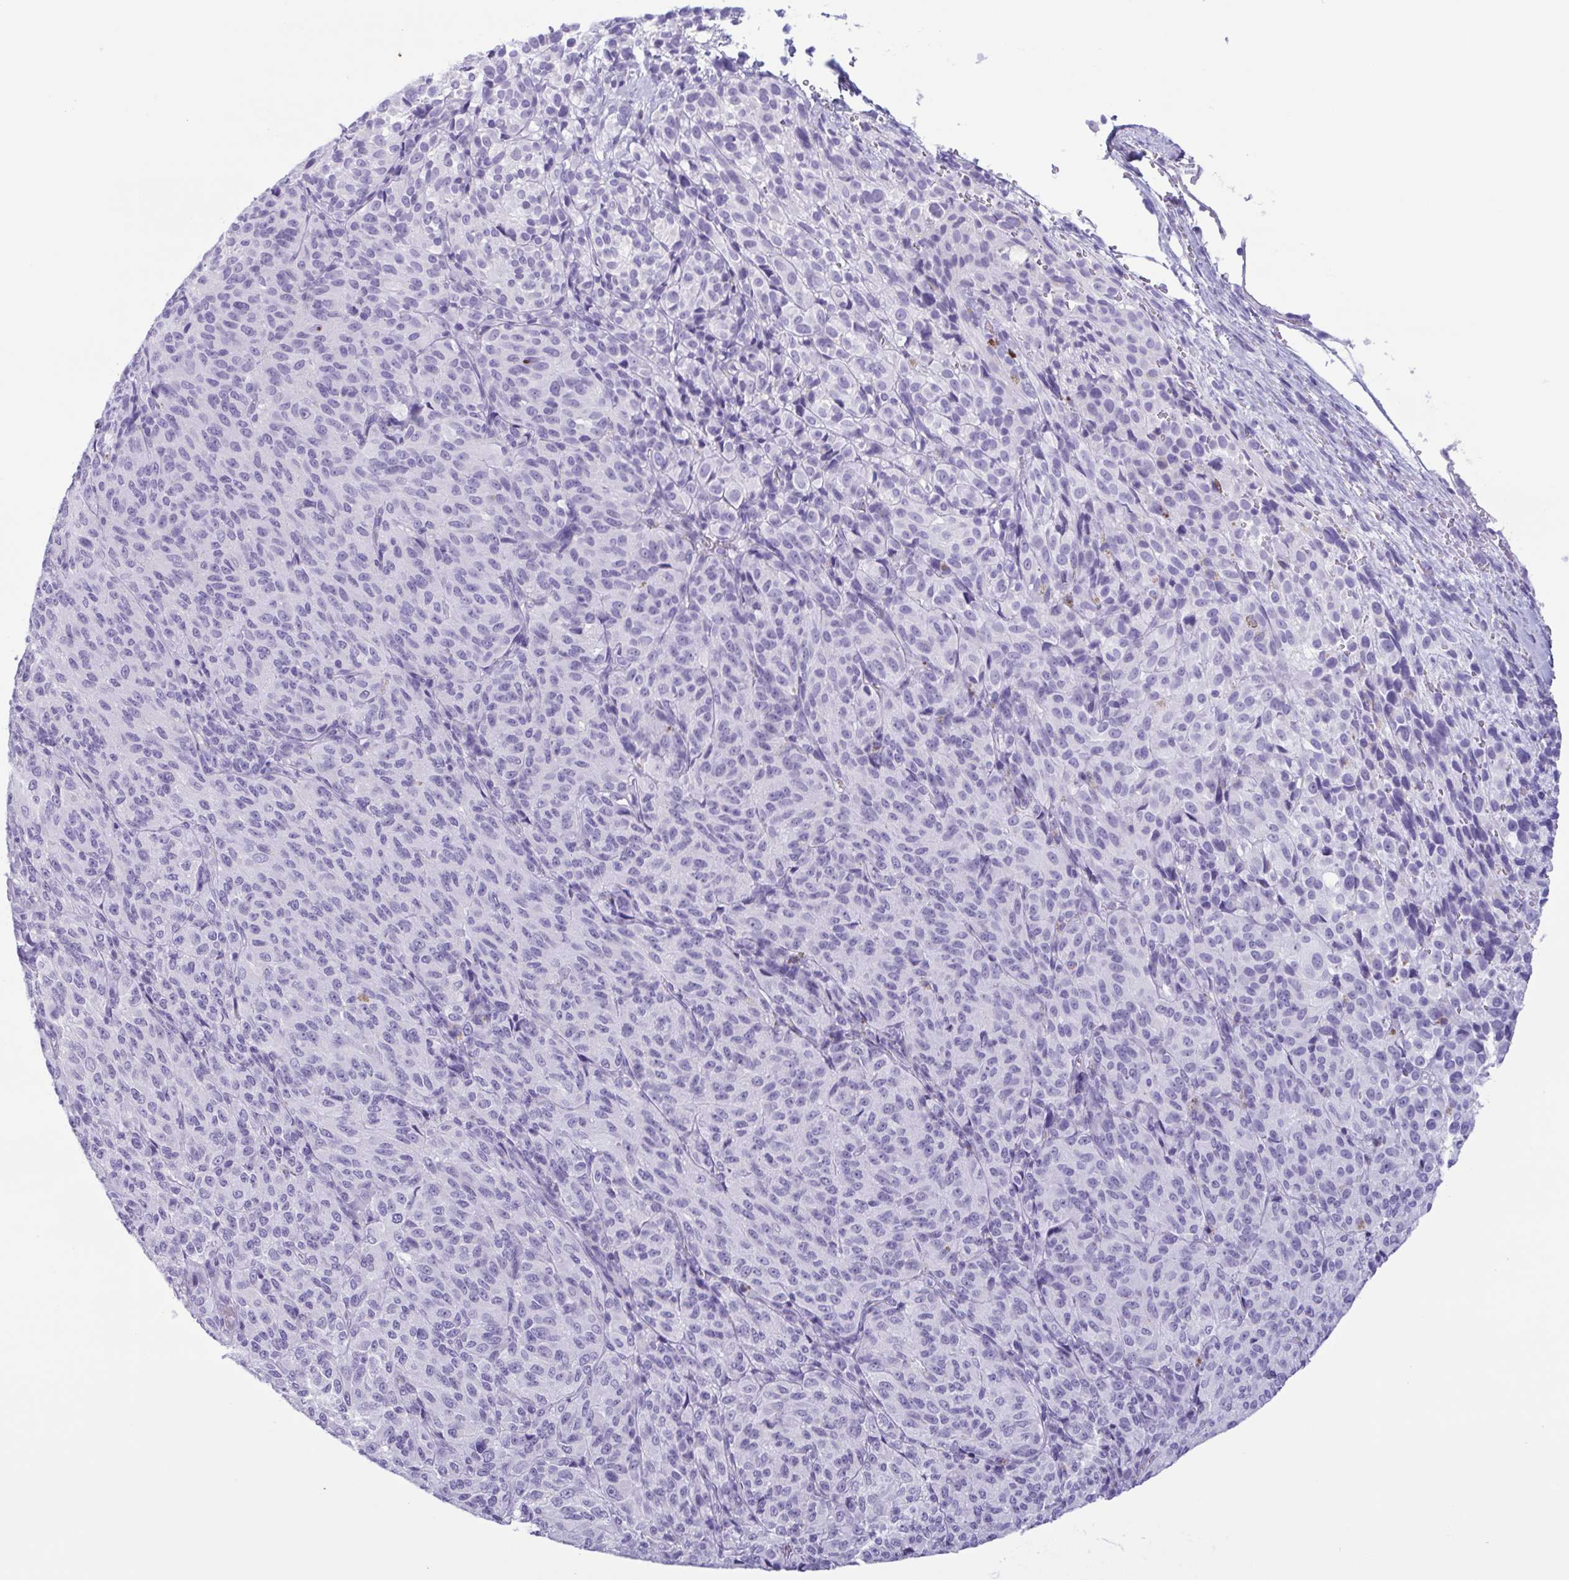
{"staining": {"intensity": "negative", "quantity": "none", "location": "none"}, "tissue": "melanoma", "cell_type": "Tumor cells", "image_type": "cancer", "snomed": [{"axis": "morphology", "description": "Malignant melanoma, Metastatic site"}, {"axis": "topography", "description": "Brain"}], "caption": "Immunohistochemistry (IHC) image of neoplastic tissue: melanoma stained with DAB demonstrates no significant protein staining in tumor cells.", "gene": "LTF", "patient": {"sex": "female", "age": 56}}